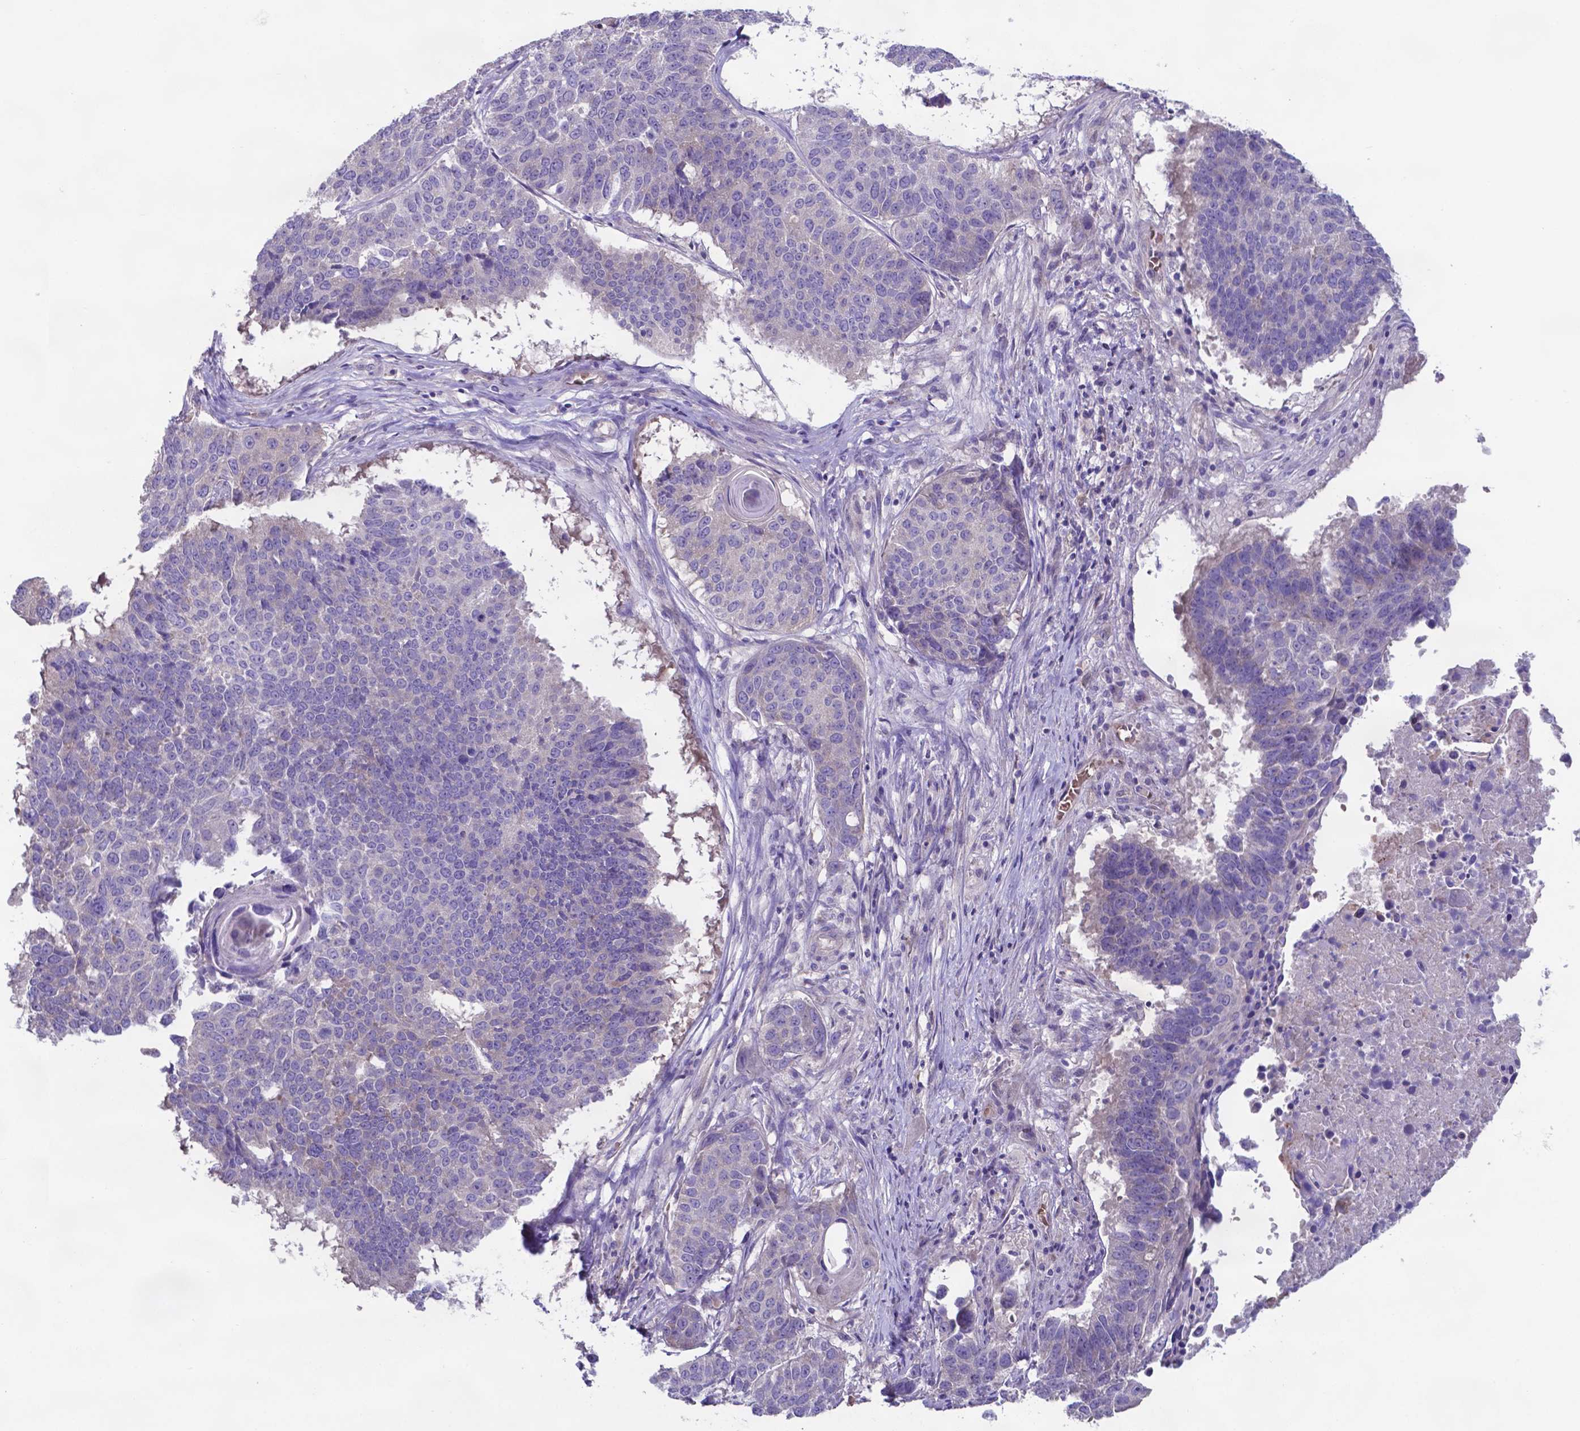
{"staining": {"intensity": "negative", "quantity": "none", "location": "none"}, "tissue": "lung cancer", "cell_type": "Tumor cells", "image_type": "cancer", "snomed": [{"axis": "morphology", "description": "Squamous cell carcinoma, NOS"}, {"axis": "topography", "description": "Lung"}], "caption": "Immunohistochemistry (IHC) histopathology image of neoplastic tissue: lung cancer stained with DAB displays no significant protein positivity in tumor cells.", "gene": "TYRO3", "patient": {"sex": "male", "age": 73}}